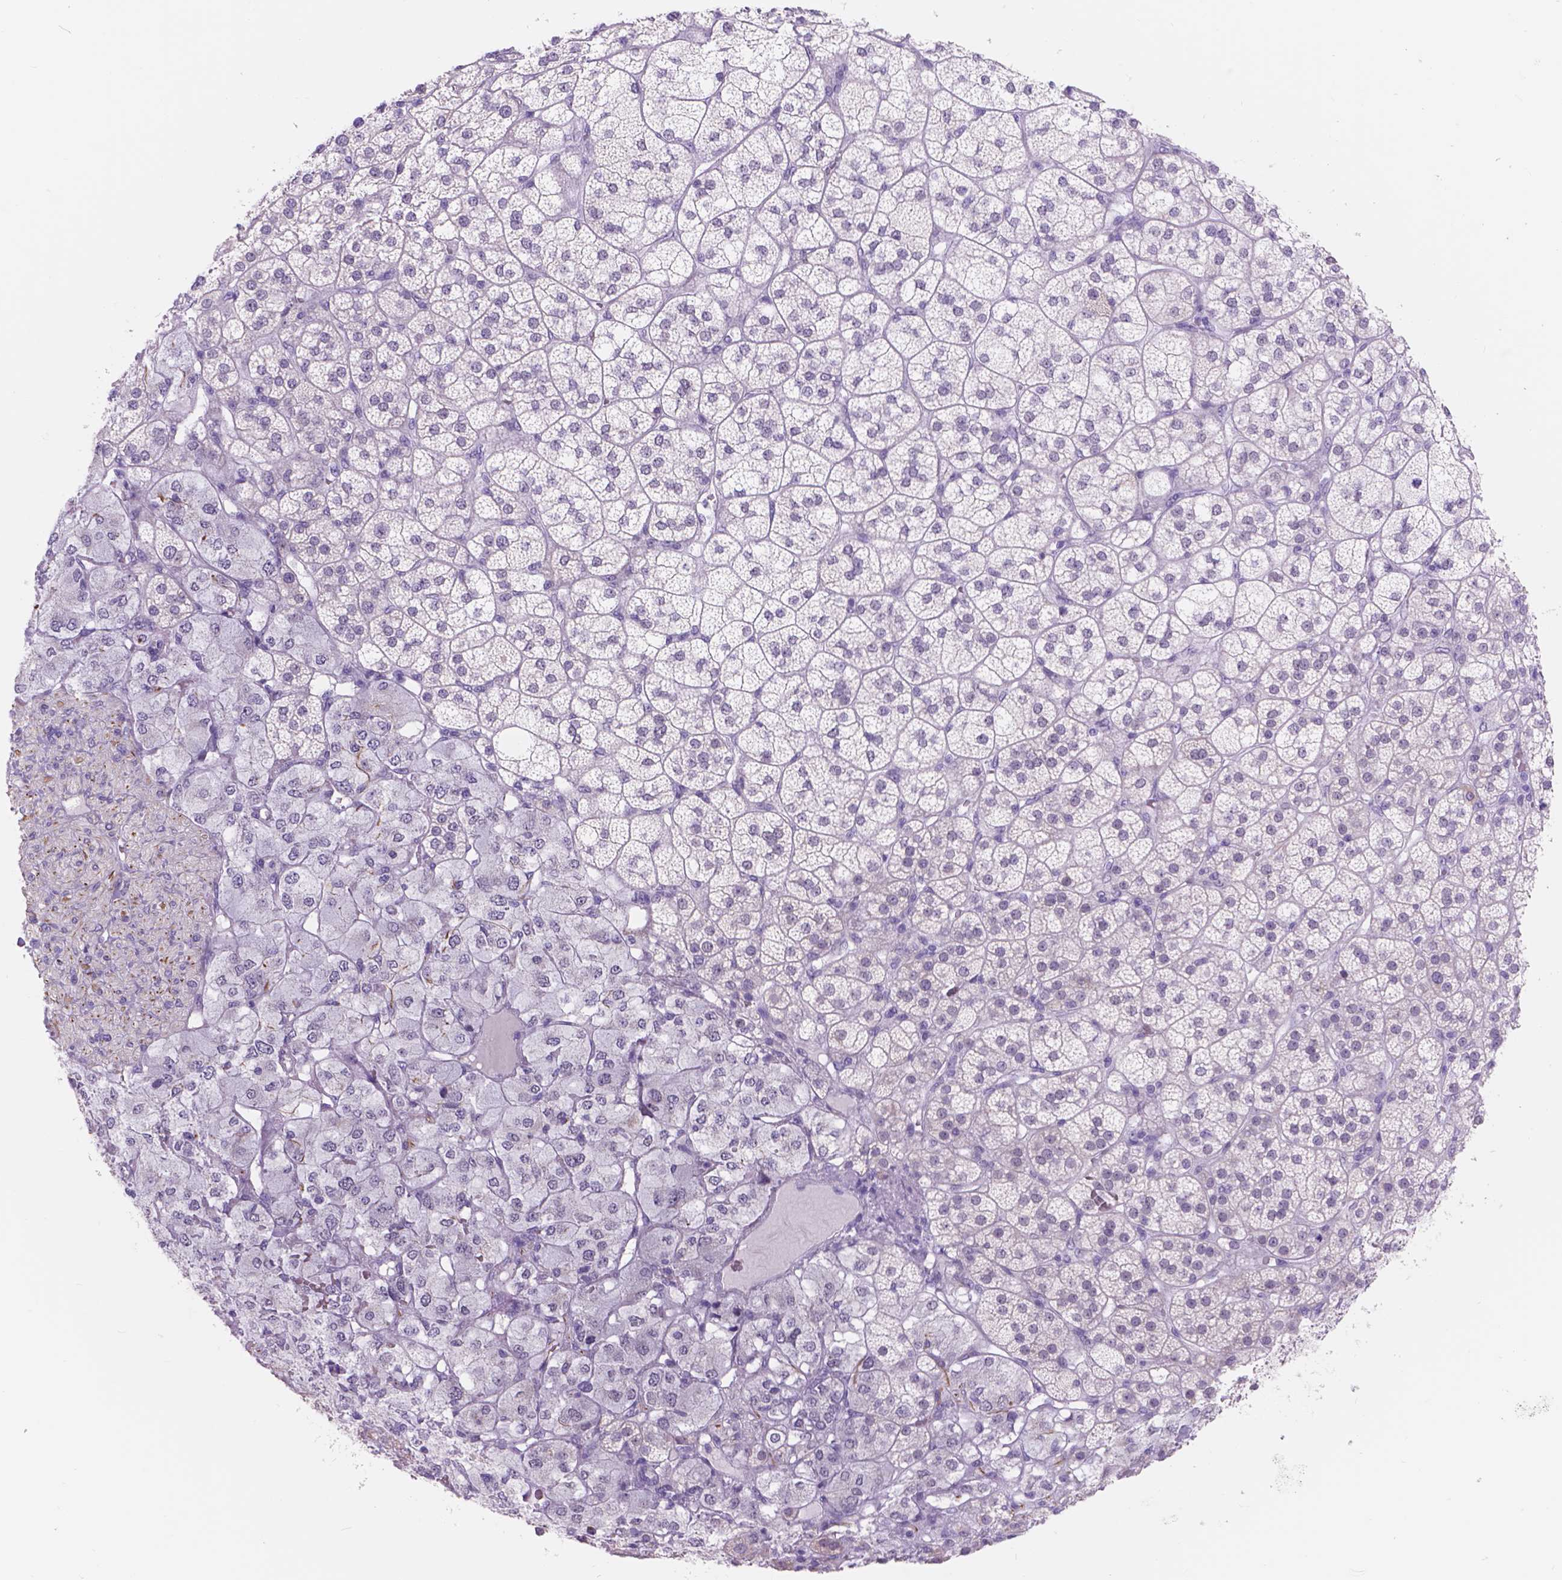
{"staining": {"intensity": "weak", "quantity": "<25%", "location": "nuclear"}, "tissue": "adrenal gland", "cell_type": "Glandular cells", "image_type": "normal", "snomed": [{"axis": "morphology", "description": "Normal tissue, NOS"}, {"axis": "topography", "description": "Adrenal gland"}], "caption": "Glandular cells are negative for protein expression in unremarkable human adrenal gland.", "gene": "DCC", "patient": {"sex": "female", "age": 60}}